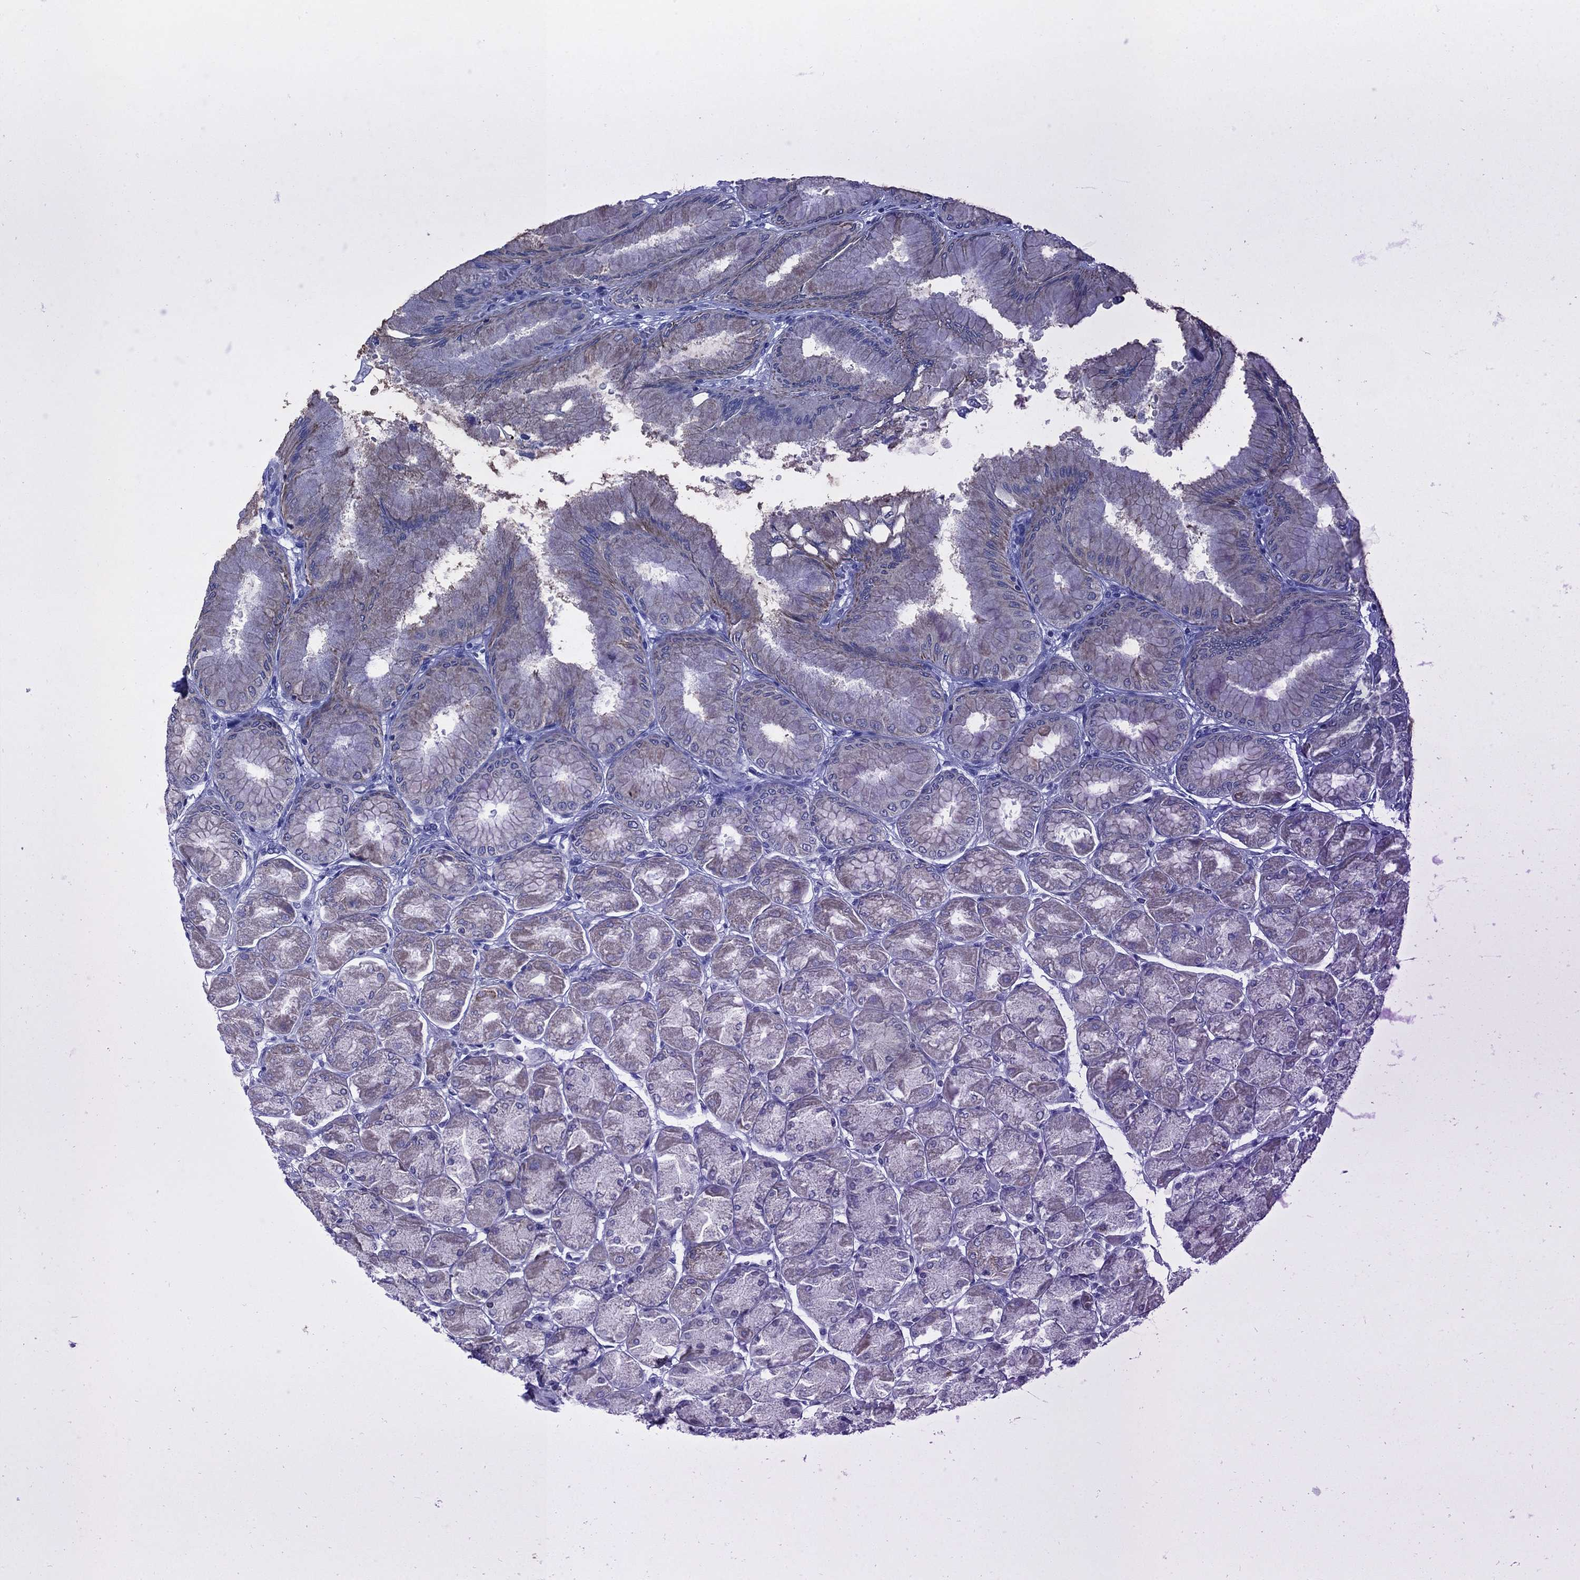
{"staining": {"intensity": "weak", "quantity": "<25%", "location": "cytoplasmic/membranous"}, "tissue": "stomach", "cell_type": "Glandular cells", "image_type": "normal", "snomed": [{"axis": "morphology", "description": "Normal tissue, NOS"}, {"axis": "topography", "description": "Stomach, upper"}], "caption": "This is a histopathology image of IHC staining of unremarkable stomach, which shows no positivity in glandular cells.", "gene": "SCCPDH", "patient": {"sex": "male", "age": 60}}